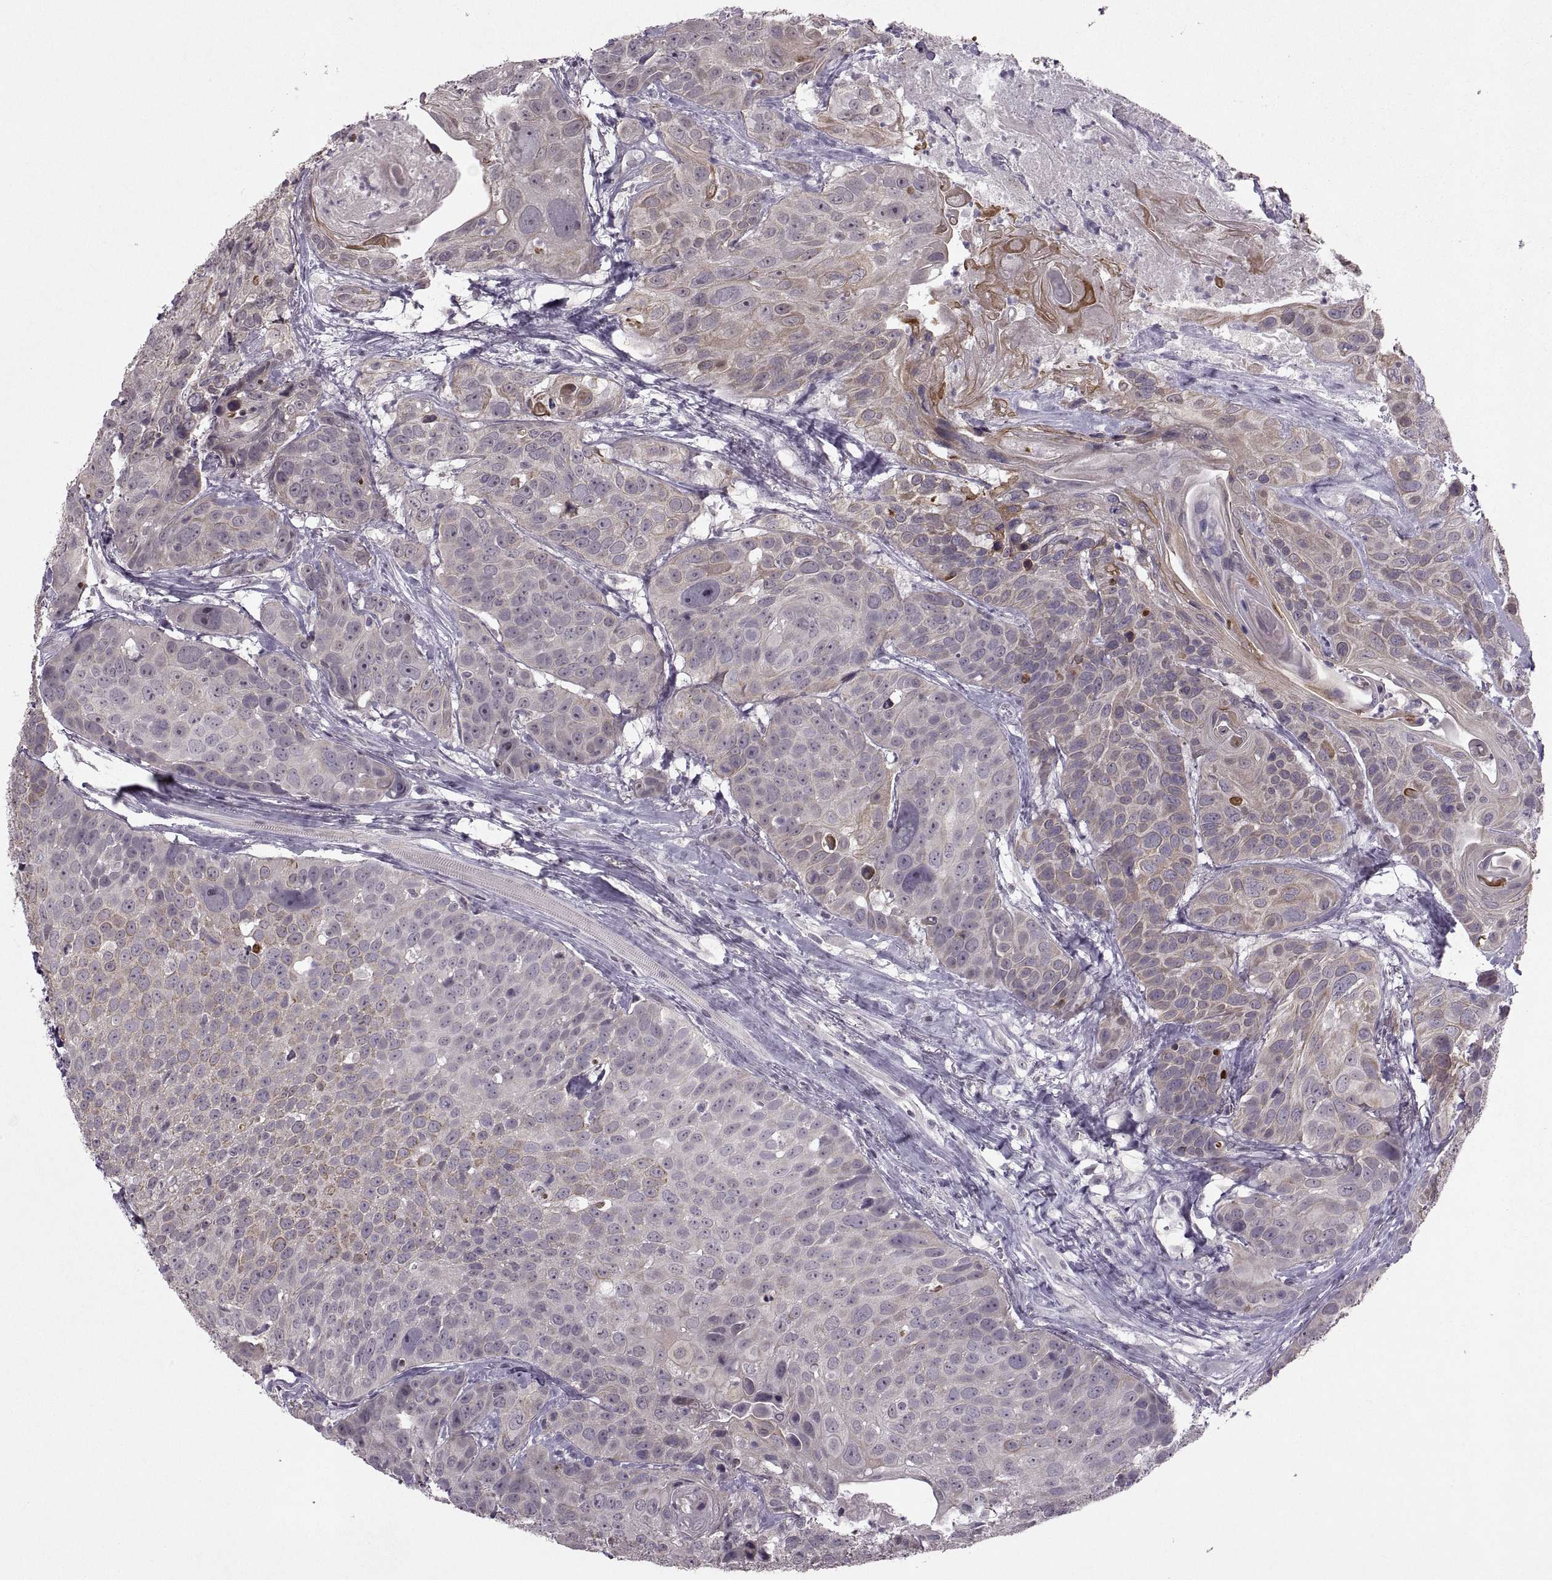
{"staining": {"intensity": "weak", "quantity": "<25%", "location": "cytoplasmic/membranous"}, "tissue": "head and neck cancer", "cell_type": "Tumor cells", "image_type": "cancer", "snomed": [{"axis": "morphology", "description": "Squamous cell carcinoma, NOS"}, {"axis": "topography", "description": "Oral tissue"}, {"axis": "topography", "description": "Head-Neck"}], "caption": "IHC of head and neck cancer (squamous cell carcinoma) exhibits no staining in tumor cells.", "gene": "MGAT4D", "patient": {"sex": "male", "age": 56}}